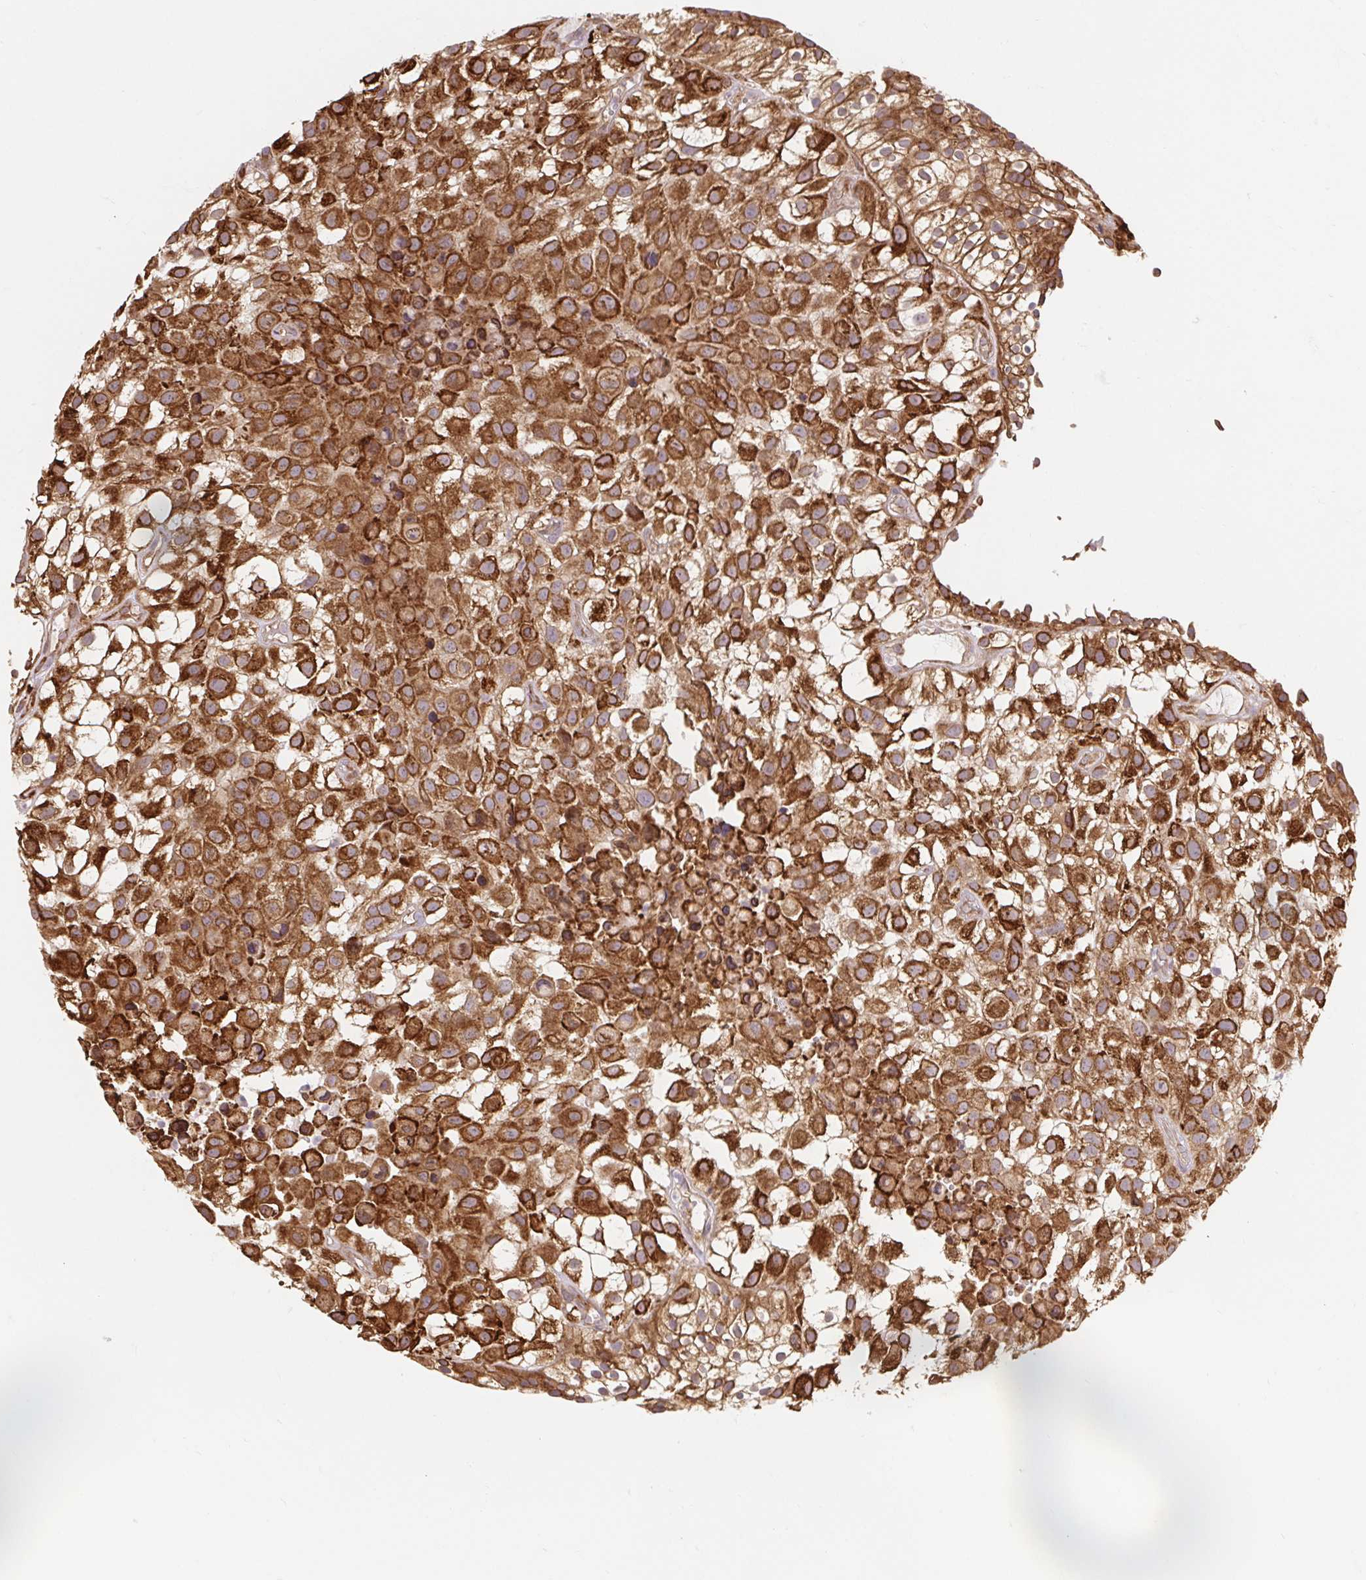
{"staining": {"intensity": "strong", "quantity": ">75%", "location": "cytoplasmic/membranous"}, "tissue": "urothelial cancer", "cell_type": "Tumor cells", "image_type": "cancer", "snomed": [{"axis": "morphology", "description": "Urothelial carcinoma, High grade"}, {"axis": "topography", "description": "Urinary bladder"}], "caption": "An immunohistochemistry (IHC) photomicrograph of neoplastic tissue is shown. Protein staining in brown highlights strong cytoplasmic/membranous positivity in urothelial cancer within tumor cells. (IHC, brightfield microscopy, high magnification).", "gene": "LYPD5", "patient": {"sex": "male", "age": 56}}